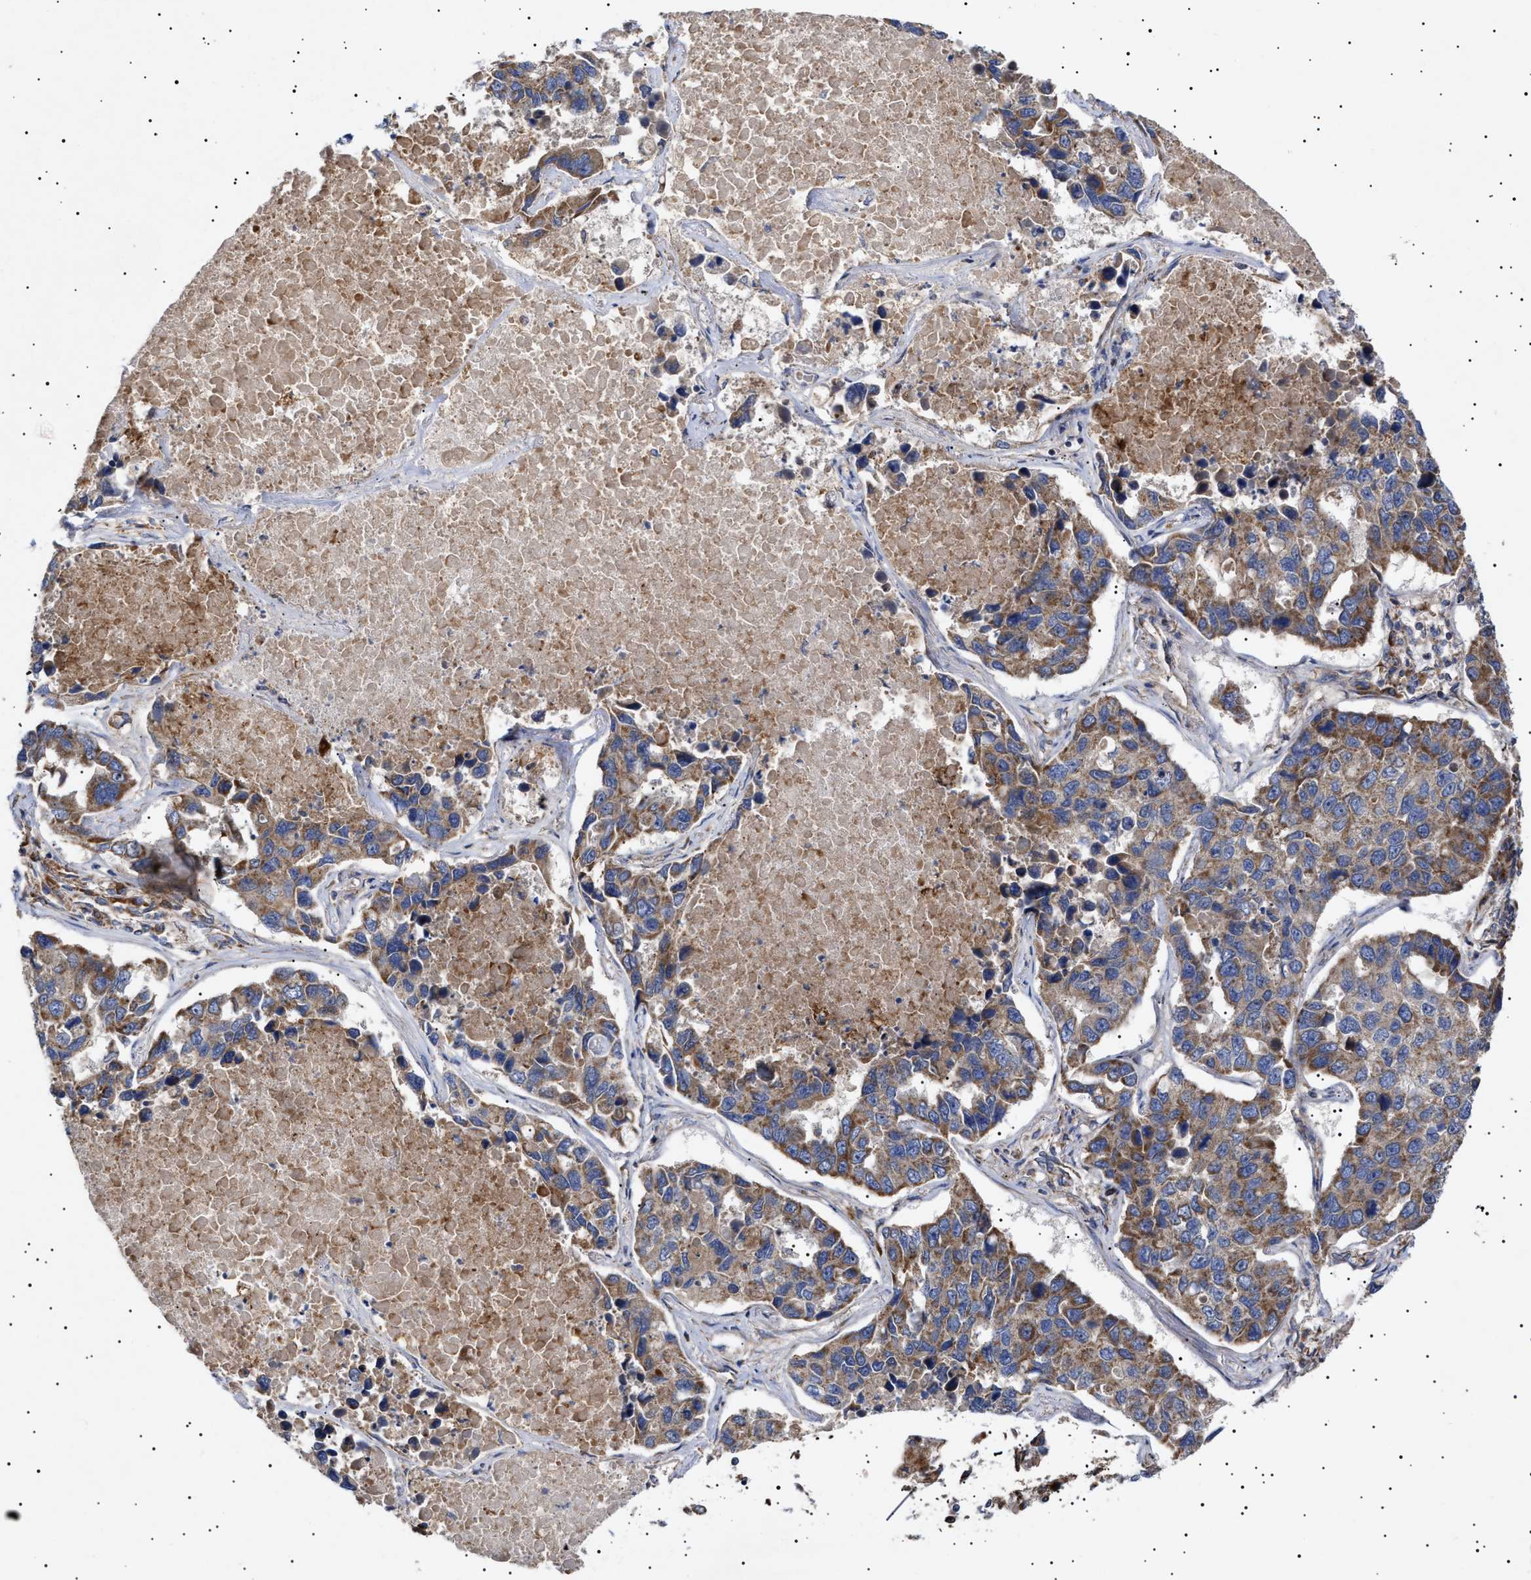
{"staining": {"intensity": "moderate", "quantity": ">75%", "location": "cytoplasmic/membranous"}, "tissue": "lung cancer", "cell_type": "Tumor cells", "image_type": "cancer", "snomed": [{"axis": "morphology", "description": "Adenocarcinoma, NOS"}, {"axis": "topography", "description": "Lung"}], "caption": "Human lung adenocarcinoma stained with a brown dye demonstrates moderate cytoplasmic/membranous positive expression in about >75% of tumor cells.", "gene": "MRPL10", "patient": {"sex": "male", "age": 64}}